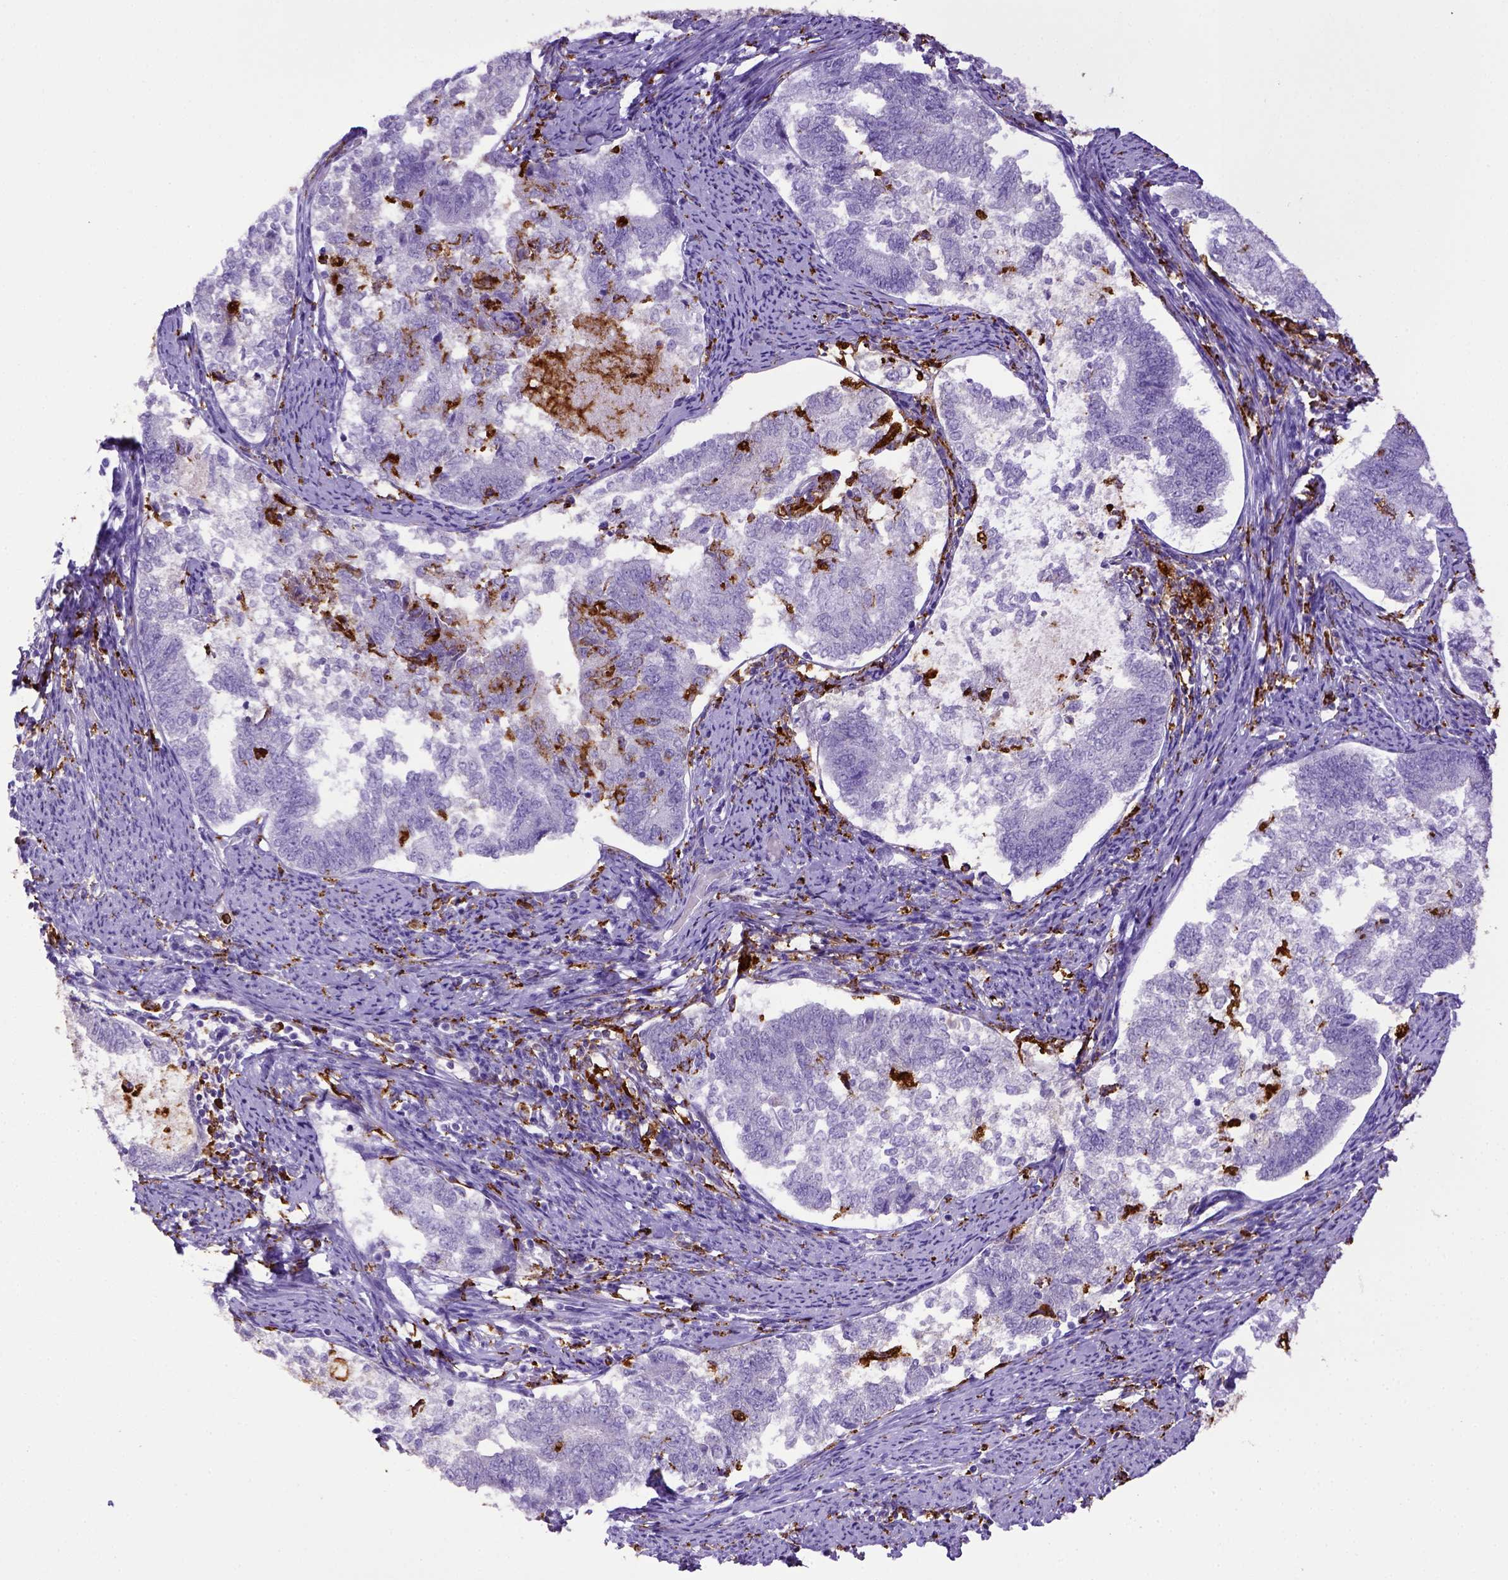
{"staining": {"intensity": "negative", "quantity": "none", "location": "none"}, "tissue": "endometrial cancer", "cell_type": "Tumor cells", "image_type": "cancer", "snomed": [{"axis": "morphology", "description": "Adenocarcinoma, NOS"}, {"axis": "topography", "description": "Endometrium"}], "caption": "The micrograph shows no staining of tumor cells in endometrial cancer. The staining was performed using DAB (3,3'-diaminobenzidine) to visualize the protein expression in brown, while the nuclei were stained in blue with hematoxylin (Magnification: 20x).", "gene": "CD68", "patient": {"sex": "female", "age": 65}}